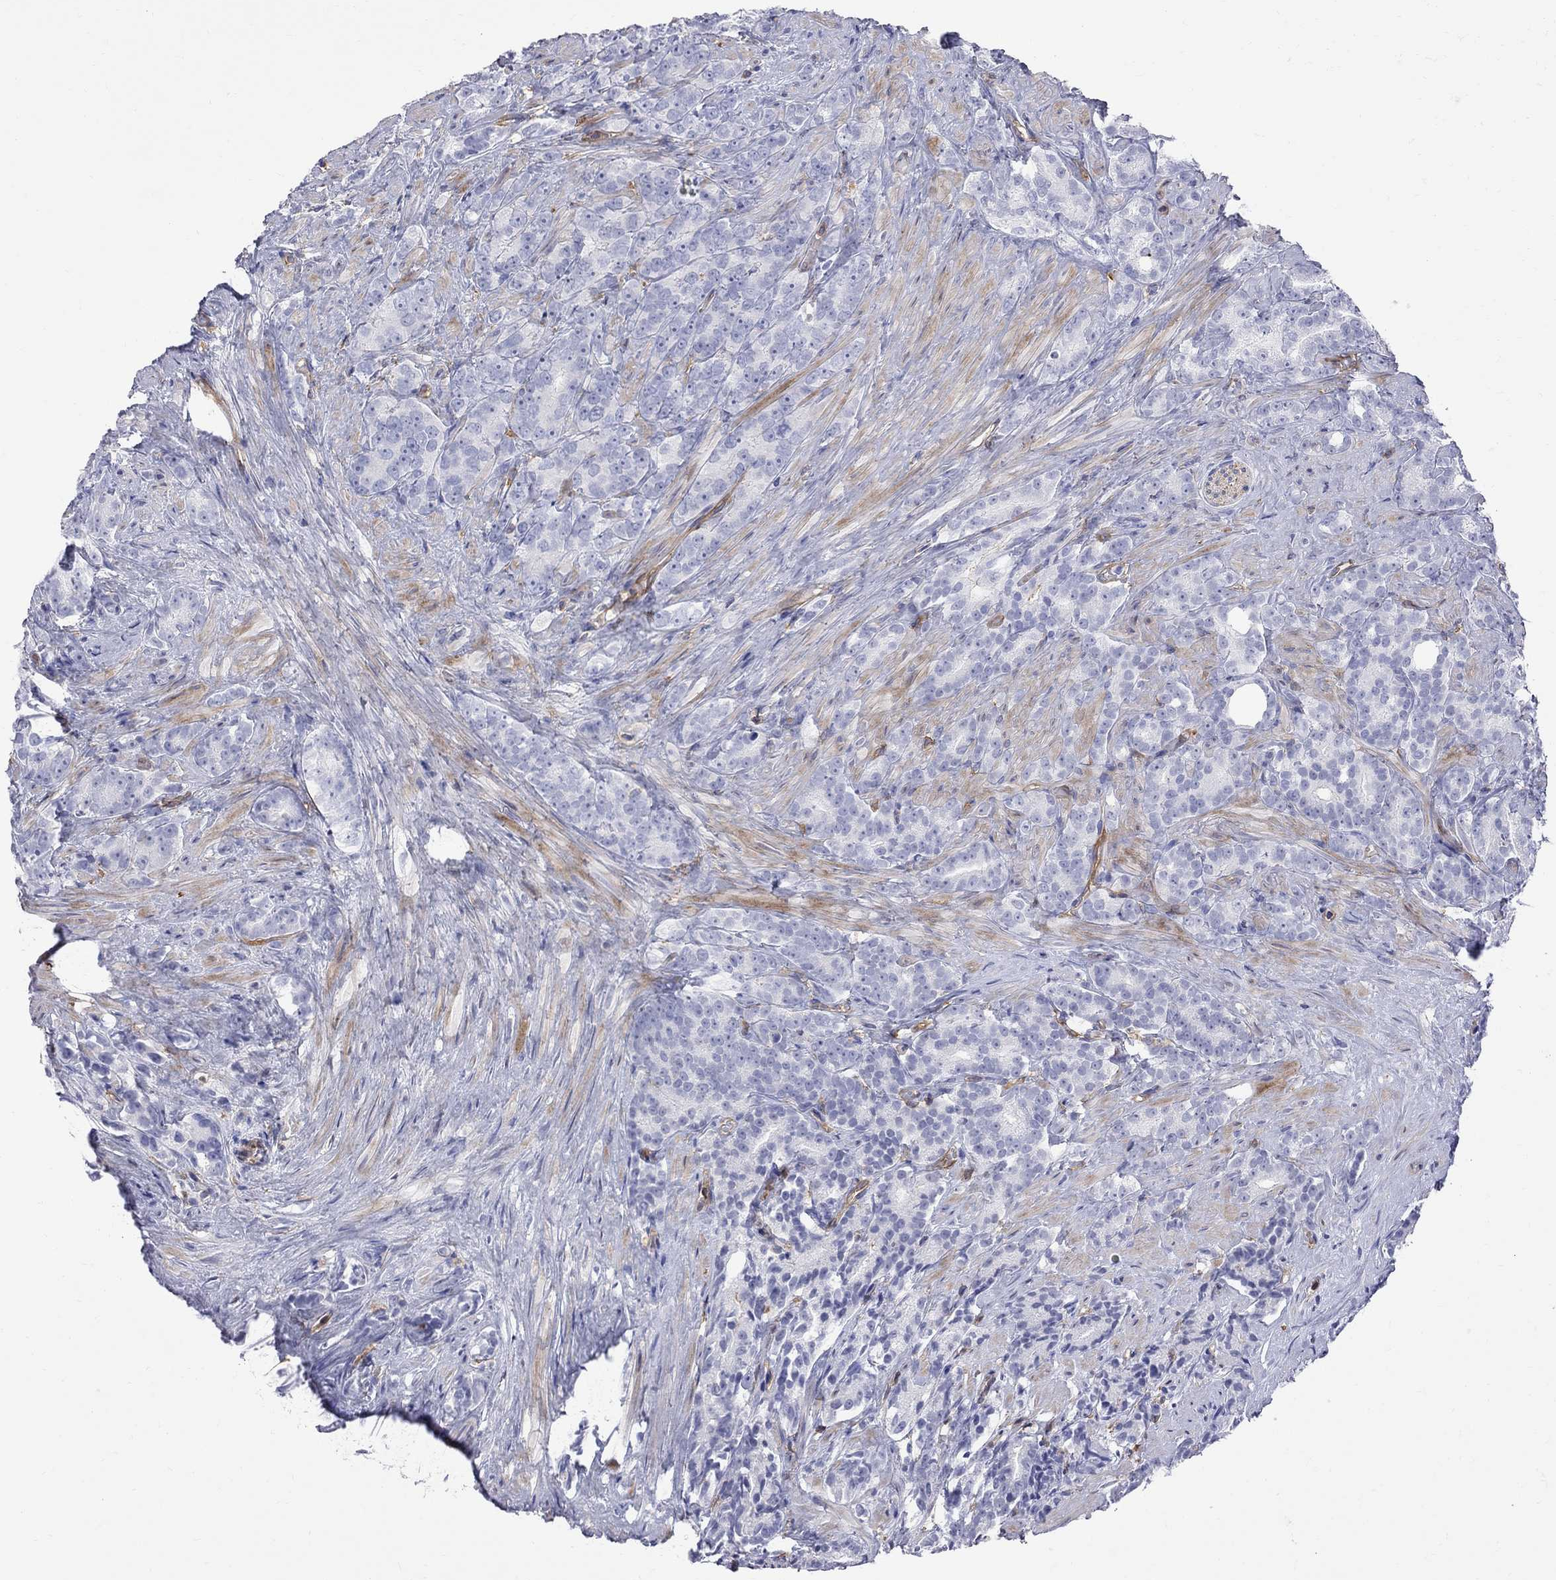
{"staining": {"intensity": "negative", "quantity": "none", "location": "none"}, "tissue": "prostate cancer", "cell_type": "Tumor cells", "image_type": "cancer", "snomed": [{"axis": "morphology", "description": "Adenocarcinoma, High grade"}, {"axis": "topography", "description": "Prostate"}], "caption": "A histopathology image of prostate cancer stained for a protein exhibits no brown staining in tumor cells.", "gene": "ABI3", "patient": {"sex": "male", "age": 90}}